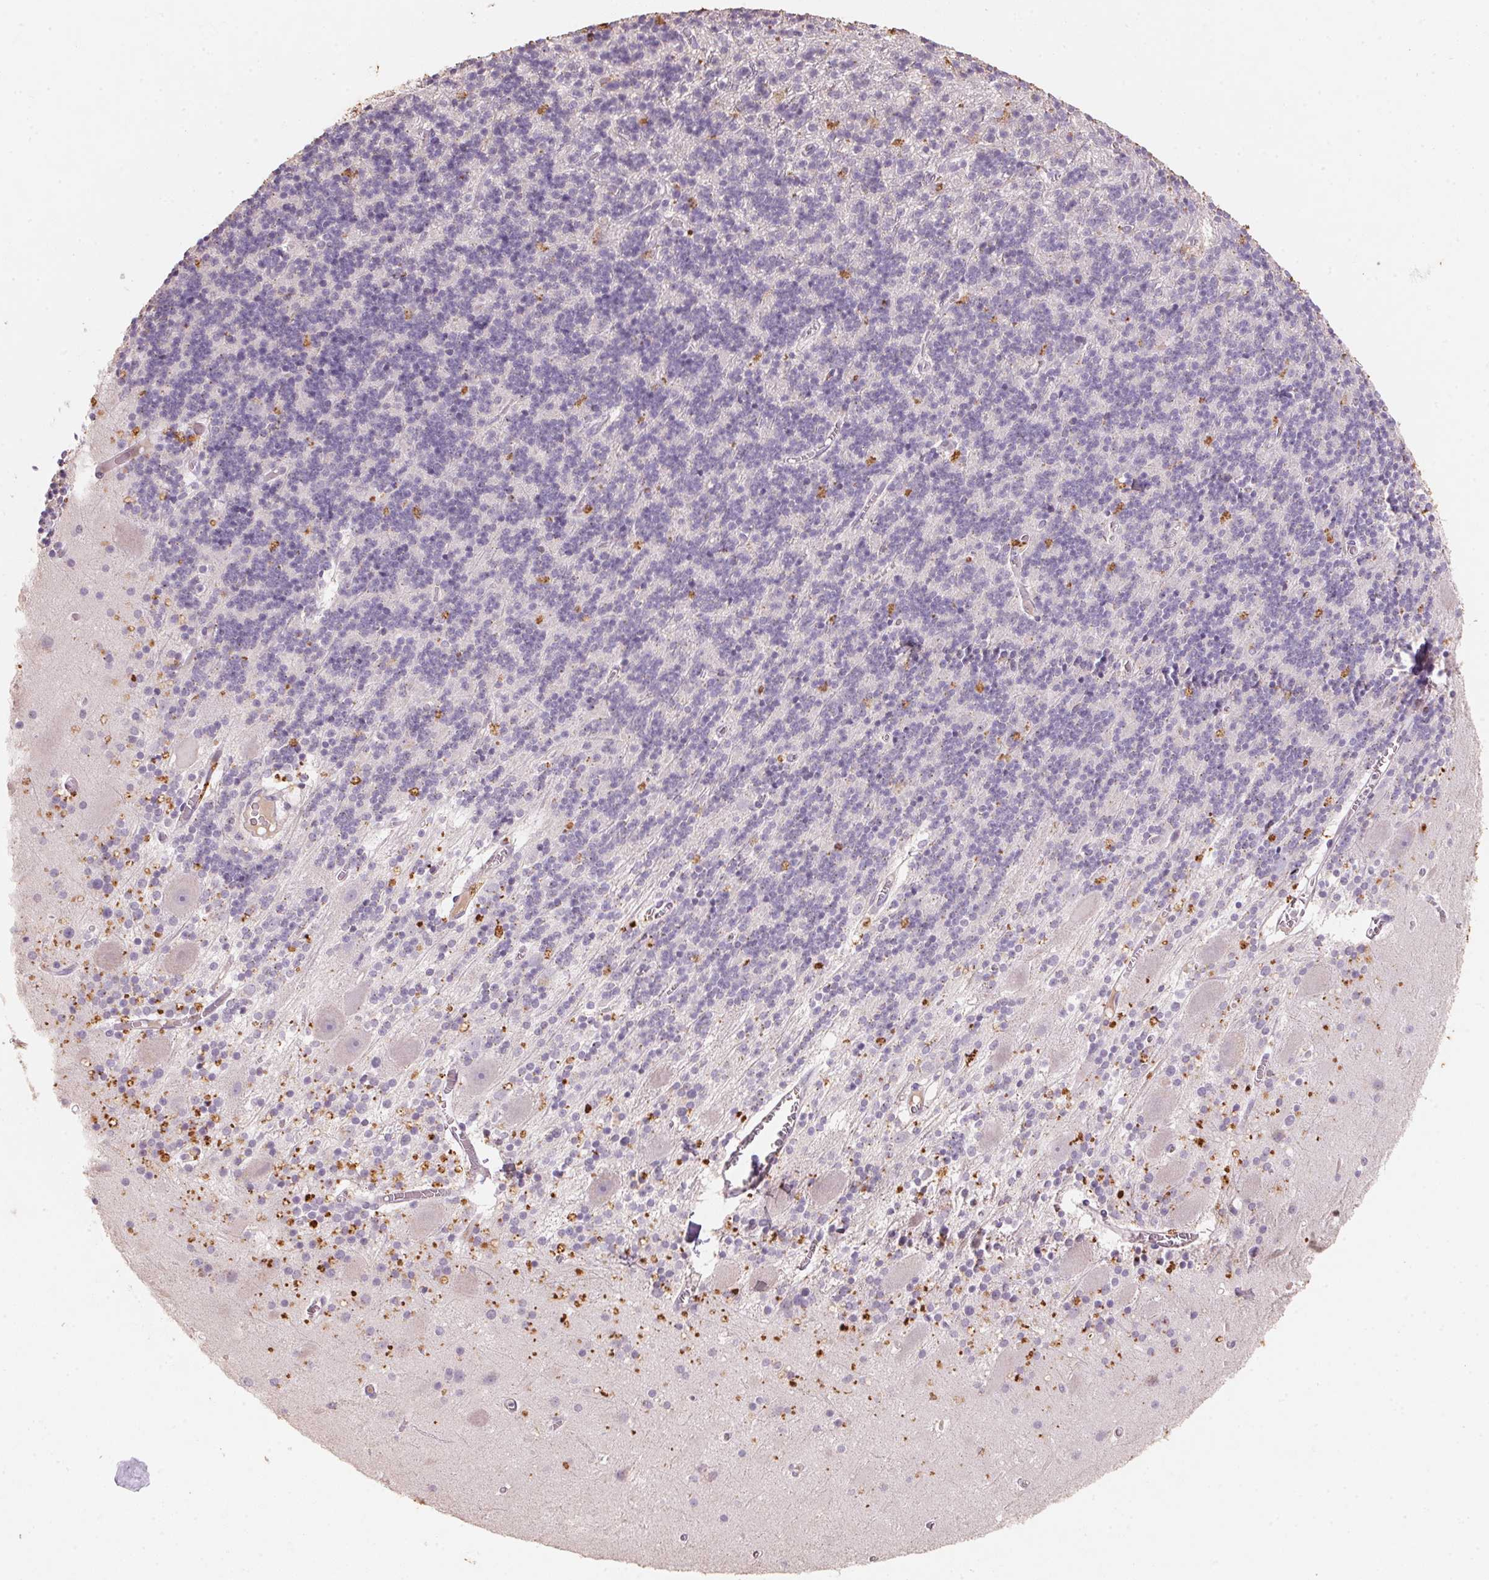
{"staining": {"intensity": "negative", "quantity": "none", "location": "none"}, "tissue": "cerebellum", "cell_type": "Cells in granular layer", "image_type": "normal", "snomed": [{"axis": "morphology", "description": "Normal tissue, NOS"}, {"axis": "topography", "description": "Cerebellum"}], "caption": "Cerebellum stained for a protein using IHC demonstrates no staining cells in granular layer.", "gene": "CXCL5", "patient": {"sex": "male", "age": 70}}